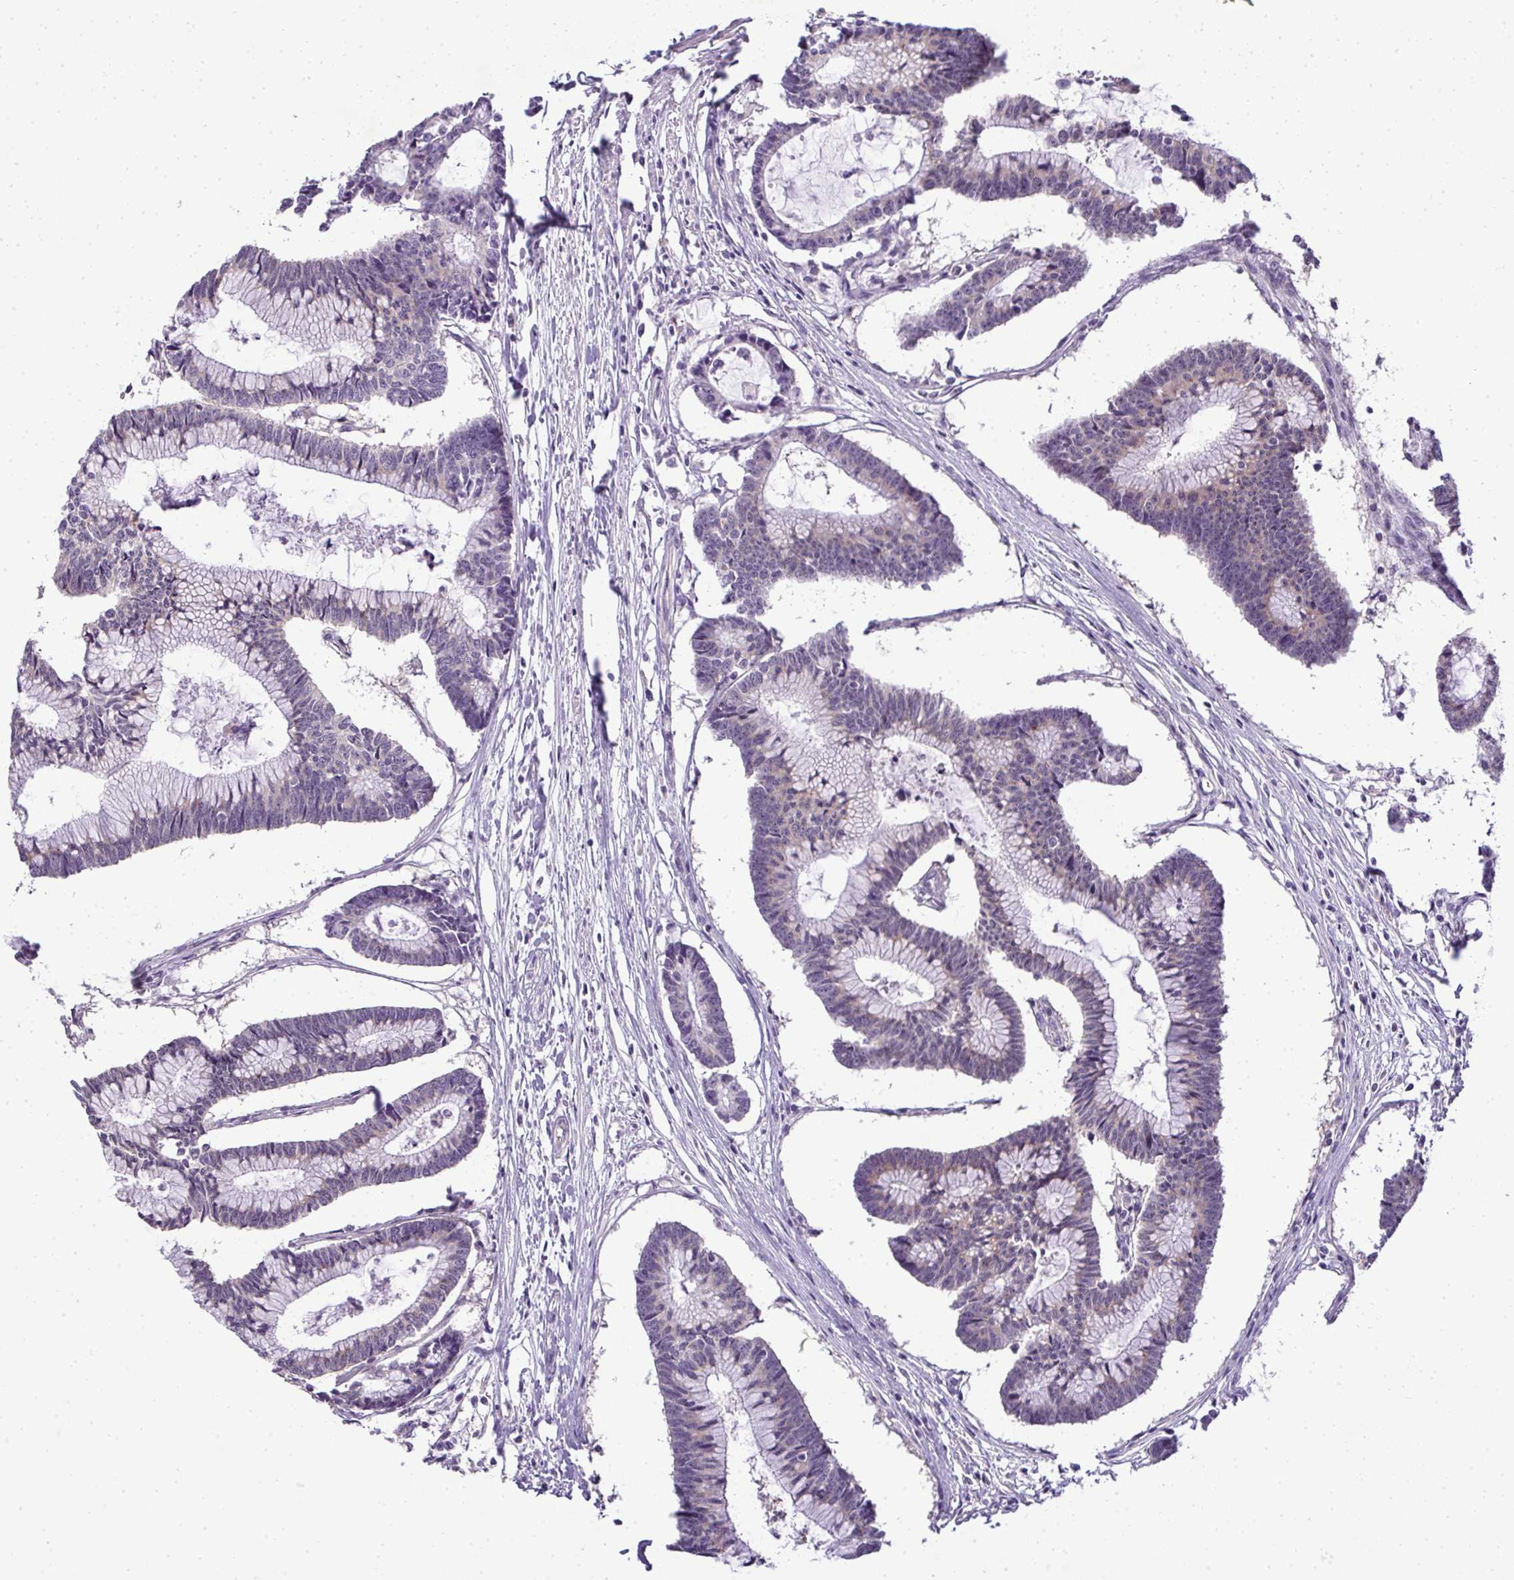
{"staining": {"intensity": "weak", "quantity": "<25%", "location": "cytoplasmic/membranous"}, "tissue": "colorectal cancer", "cell_type": "Tumor cells", "image_type": "cancer", "snomed": [{"axis": "morphology", "description": "Adenocarcinoma, NOS"}, {"axis": "topography", "description": "Colon"}], "caption": "Human adenocarcinoma (colorectal) stained for a protein using immunohistochemistry (IHC) reveals no expression in tumor cells.", "gene": "CMPK1", "patient": {"sex": "female", "age": 78}}